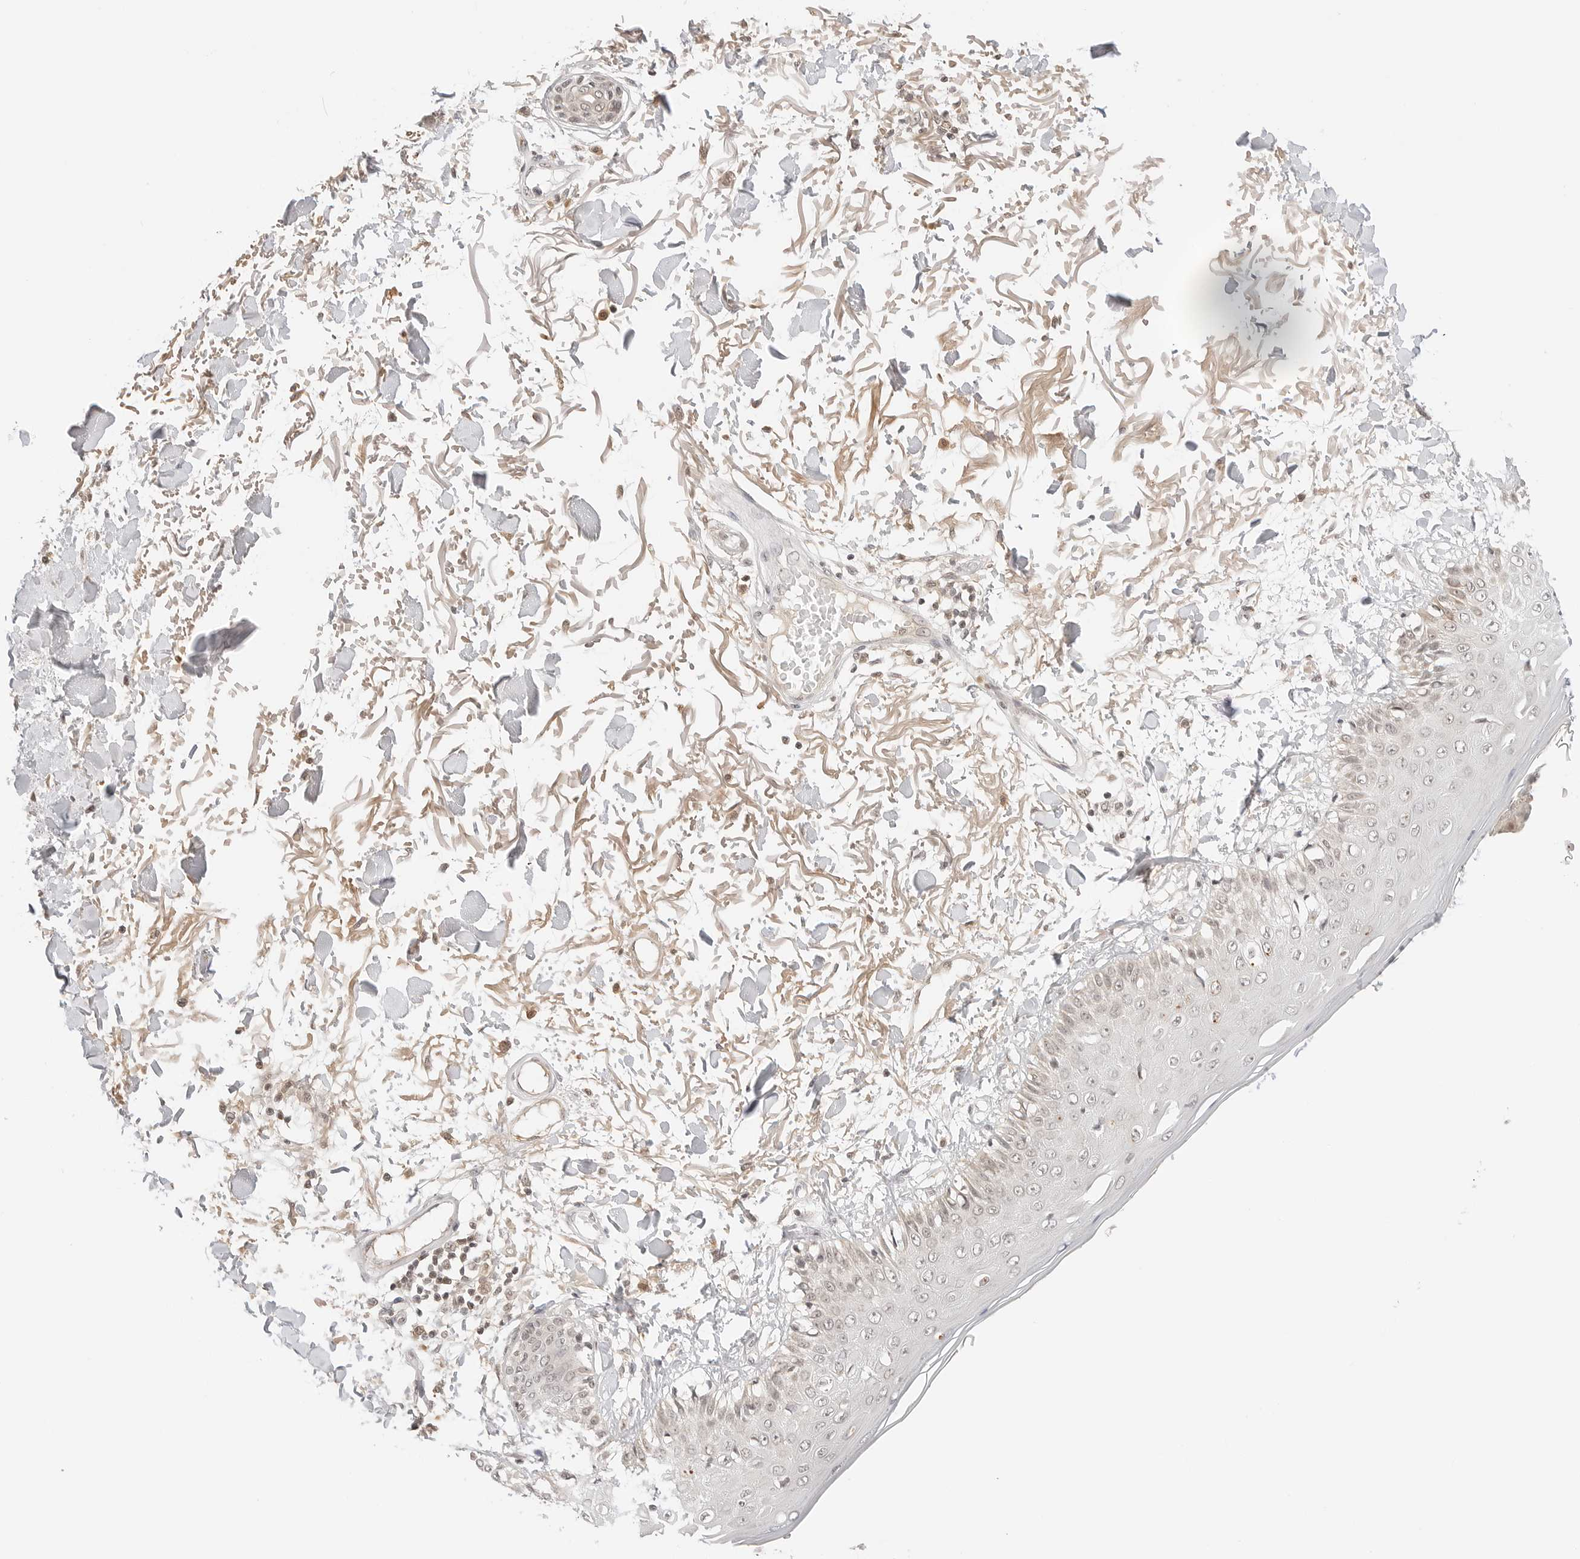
{"staining": {"intensity": "moderate", "quantity": "<25%", "location": "cytoplasmic/membranous"}, "tissue": "skin", "cell_type": "Fibroblasts", "image_type": "normal", "snomed": [{"axis": "morphology", "description": "Normal tissue, NOS"}, {"axis": "morphology", "description": "Squamous cell carcinoma, NOS"}, {"axis": "topography", "description": "Skin"}, {"axis": "topography", "description": "Peripheral nerve tissue"}], "caption": "Protein expression by immunohistochemistry shows moderate cytoplasmic/membranous positivity in approximately <25% of fibroblasts in benign skin.", "gene": "SEPTIN4", "patient": {"sex": "male", "age": 83}}